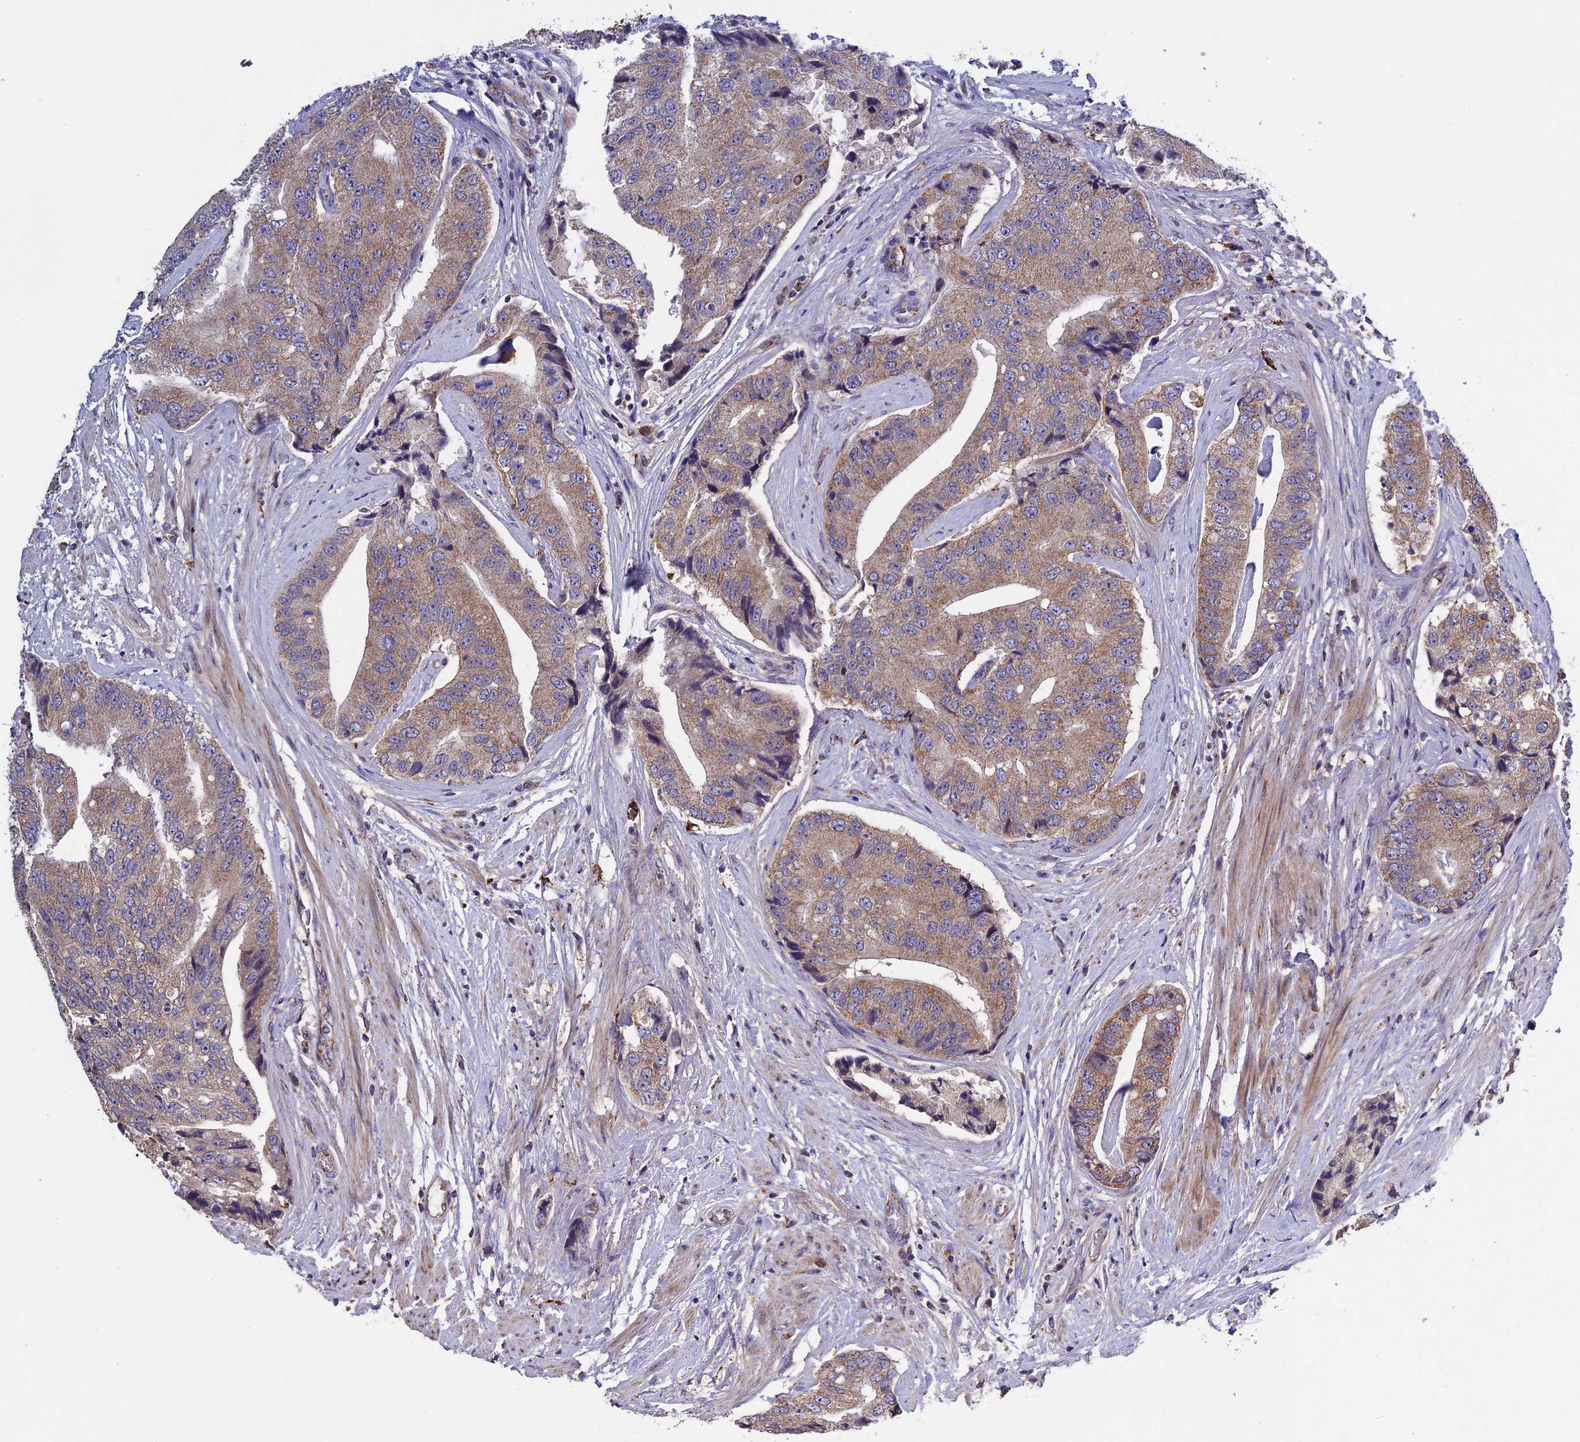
{"staining": {"intensity": "moderate", "quantity": ">75%", "location": "cytoplasmic/membranous"}, "tissue": "prostate cancer", "cell_type": "Tumor cells", "image_type": "cancer", "snomed": [{"axis": "morphology", "description": "Adenocarcinoma, High grade"}, {"axis": "topography", "description": "Prostate"}], "caption": "Immunohistochemical staining of human prostate cancer reveals medium levels of moderate cytoplasmic/membranous expression in approximately >75% of tumor cells. (brown staining indicates protein expression, while blue staining denotes nuclei).", "gene": "RNF17", "patient": {"sex": "male", "age": 70}}